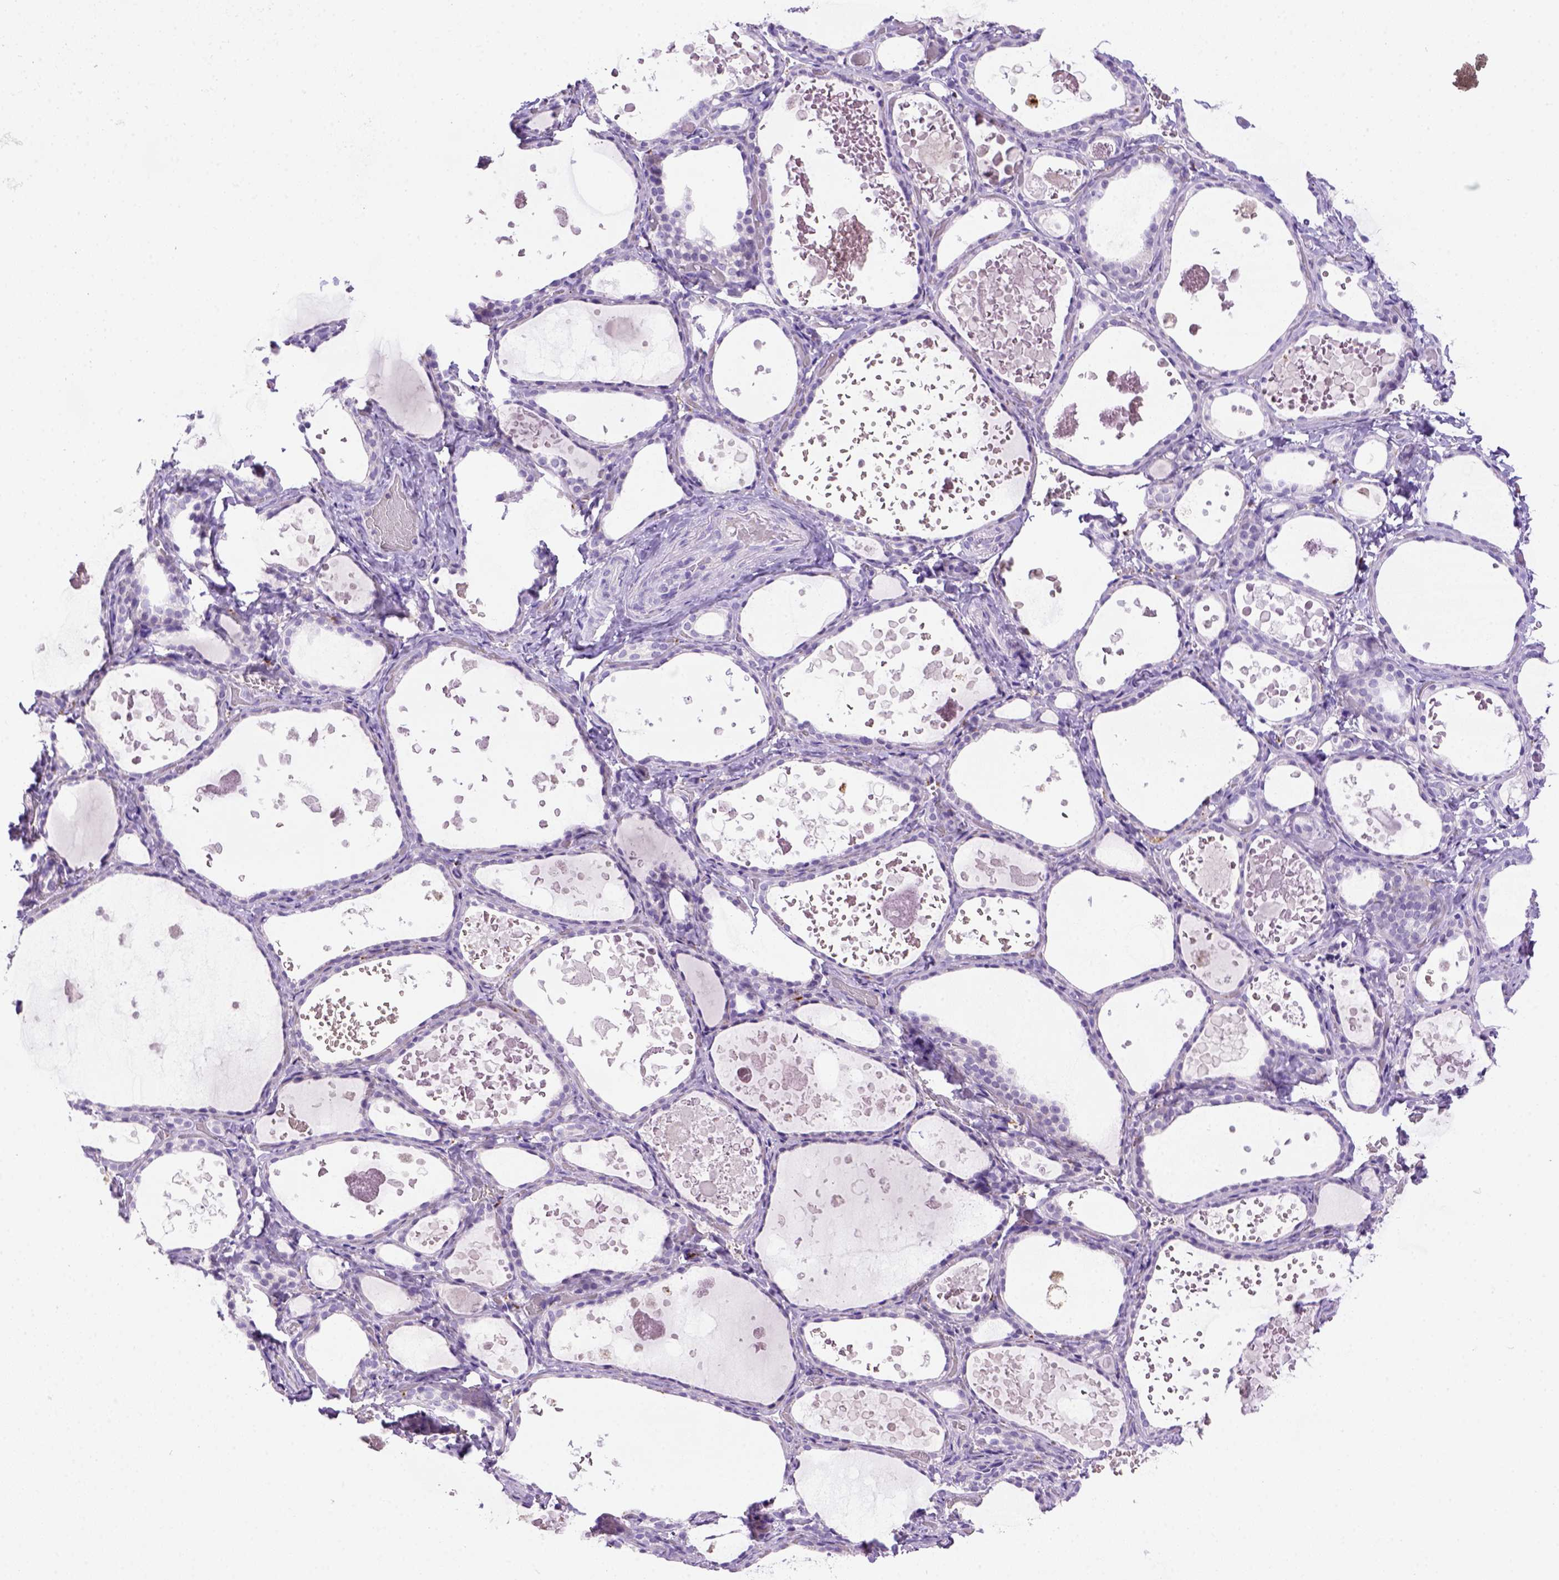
{"staining": {"intensity": "negative", "quantity": "none", "location": "none"}, "tissue": "thyroid gland", "cell_type": "Glandular cells", "image_type": "normal", "snomed": [{"axis": "morphology", "description": "Normal tissue, NOS"}, {"axis": "topography", "description": "Thyroid gland"}], "caption": "The micrograph demonstrates no significant staining in glandular cells of thyroid gland.", "gene": "CD68", "patient": {"sex": "female", "age": 56}}